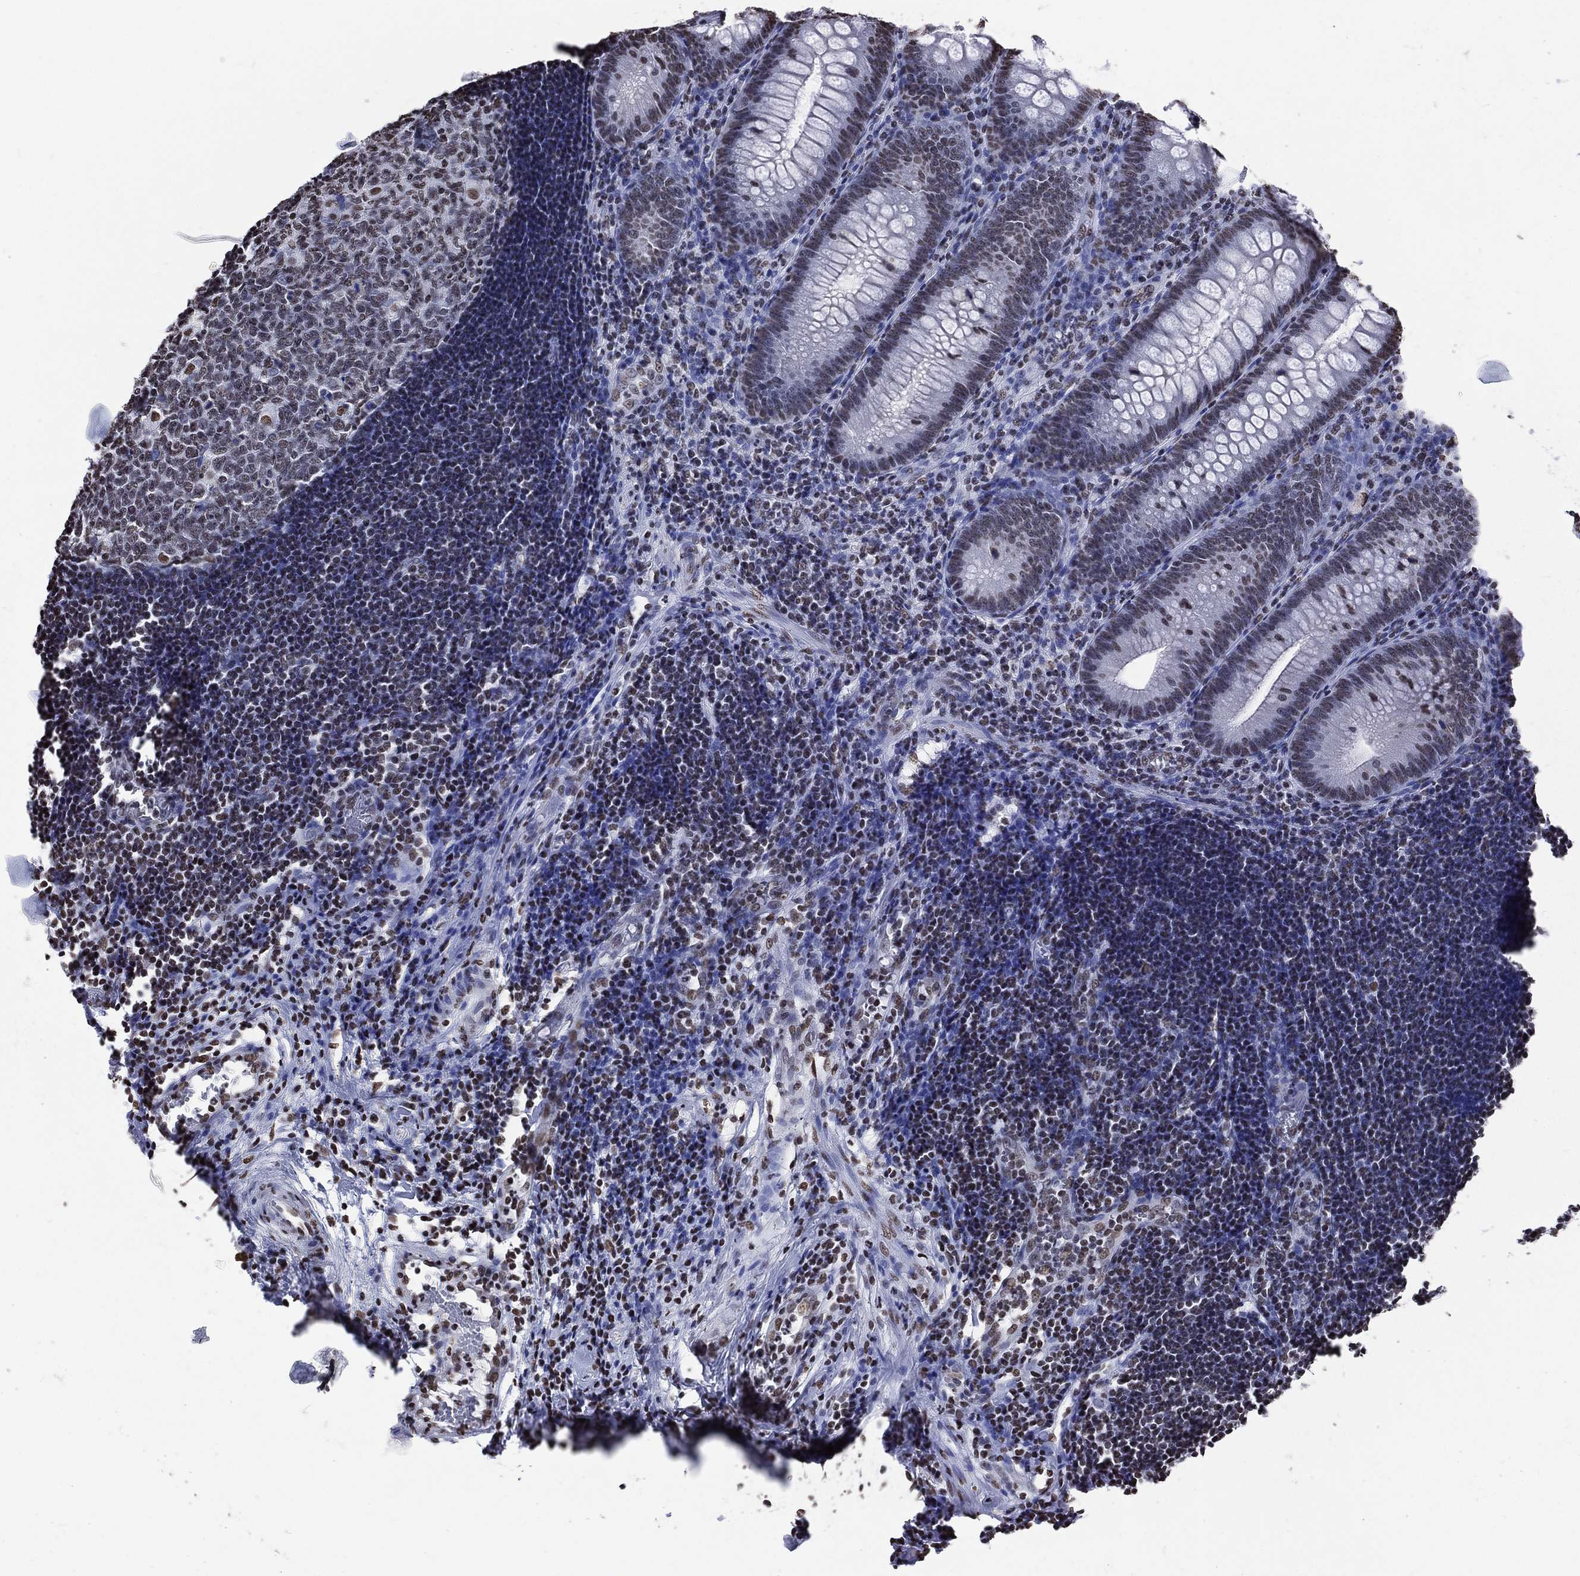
{"staining": {"intensity": "weak", "quantity": "25%-75%", "location": "nuclear"}, "tissue": "appendix", "cell_type": "Glandular cells", "image_type": "normal", "snomed": [{"axis": "morphology", "description": "Normal tissue, NOS"}, {"axis": "morphology", "description": "Inflammation, NOS"}, {"axis": "topography", "description": "Appendix"}], "caption": "Glandular cells reveal weak nuclear expression in about 25%-75% of cells in unremarkable appendix.", "gene": "RETREG2", "patient": {"sex": "male", "age": 16}}